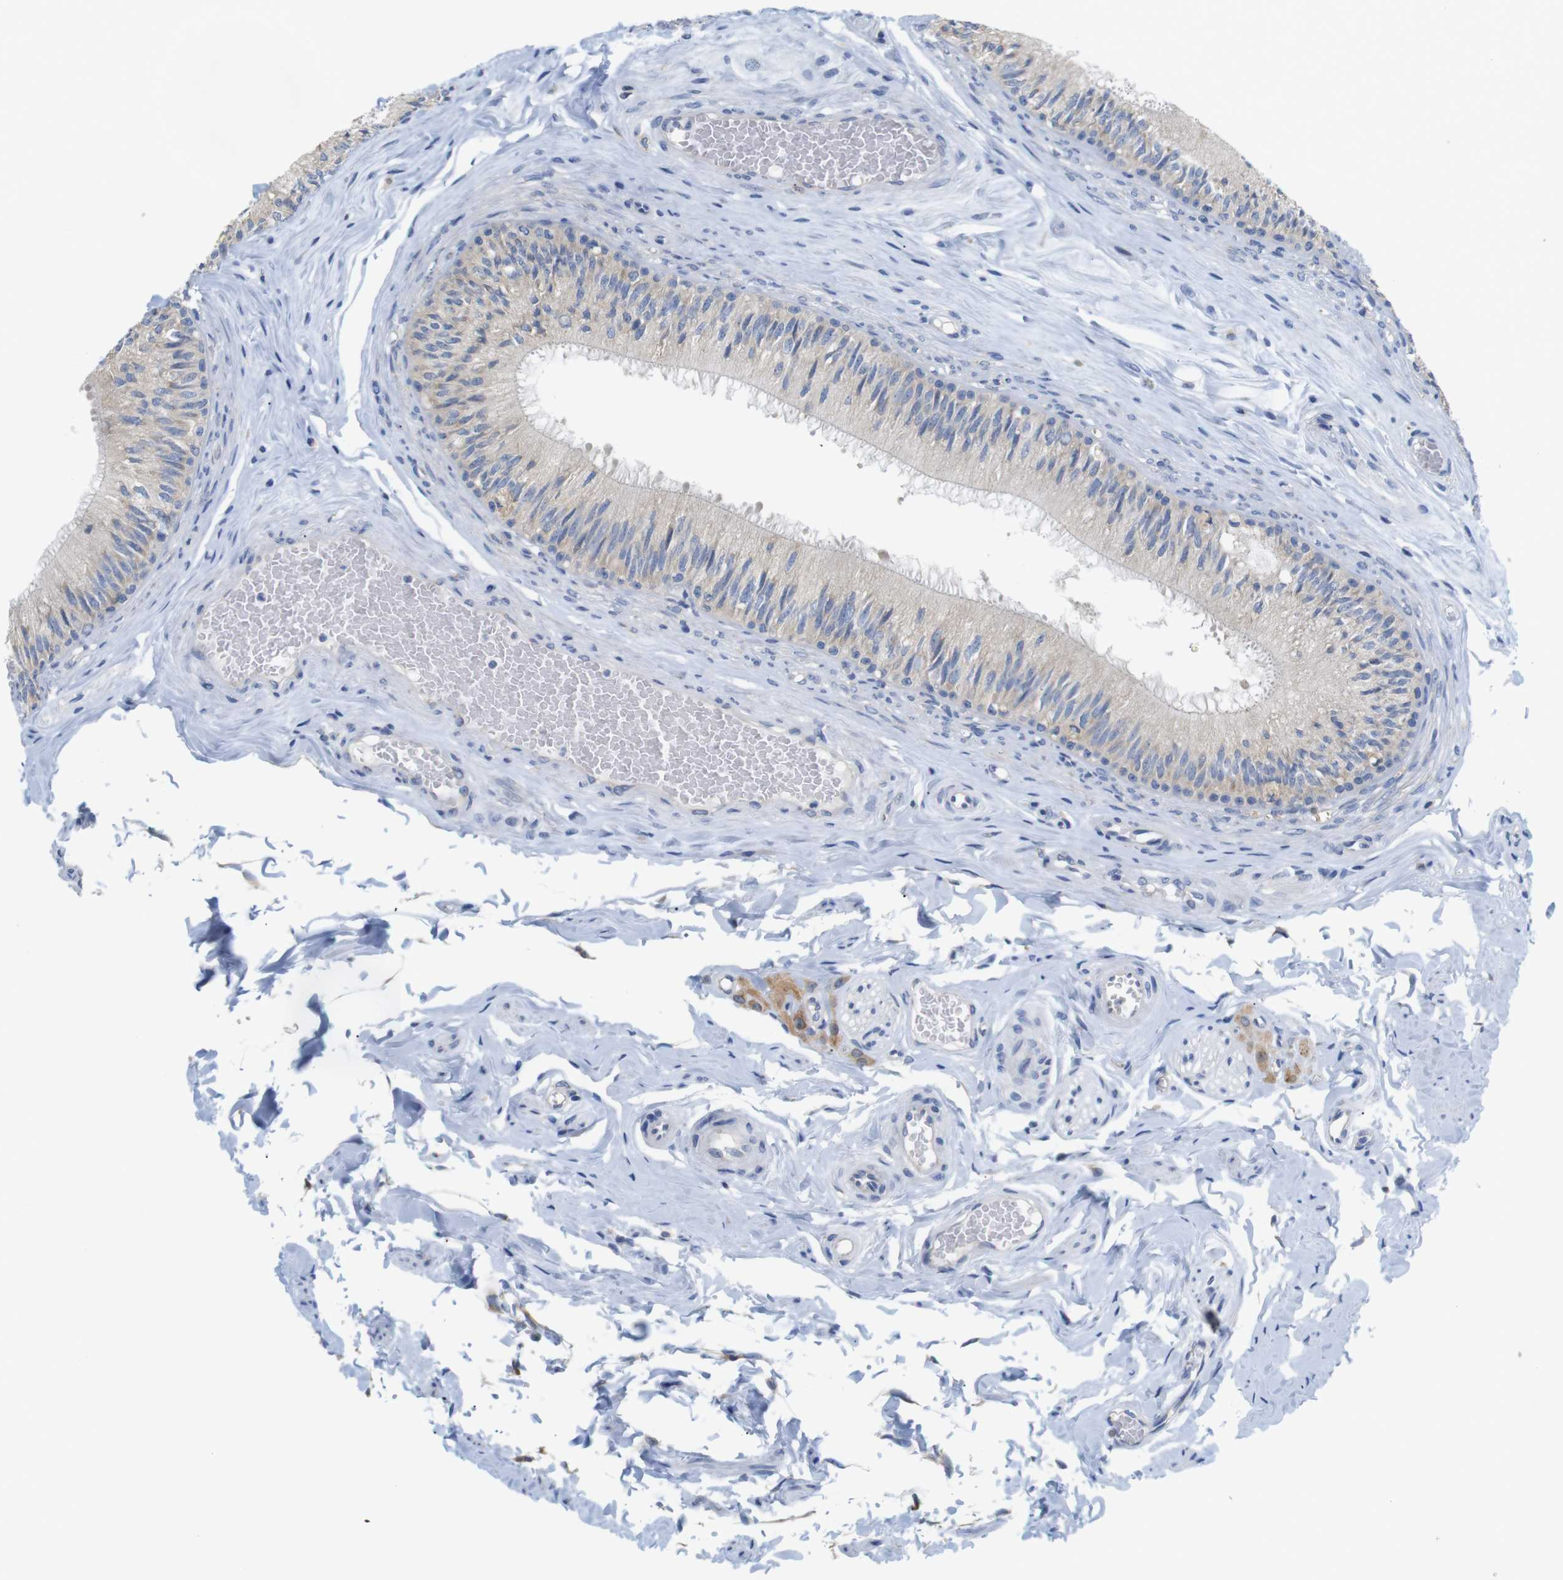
{"staining": {"intensity": "weak", "quantity": ">75%", "location": "cytoplasmic/membranous"}, "tissue": "epididymis", "cell_type": "Glandular cells", "image_type": "normal", "snomed": [{"axis": "morphology", "description": "Normal tissue, NOS"}, {"axis": "topography", "description": "Testis"}, {"axis": "topography", "description": "Epididymis"}], "caption": "Protein expression analysis of unremarkable human epididymis reveals weak cytoplasmic/membranous expression in about >75% of glandular cells. (Stains: DAB (3,3'-diaminobenzidine) in brown, nuclei in blue, Microscopy: brightfield microscopy at high magnification).", "gene": "NEBL", "patient": {"sex": "male", "age": 36}}